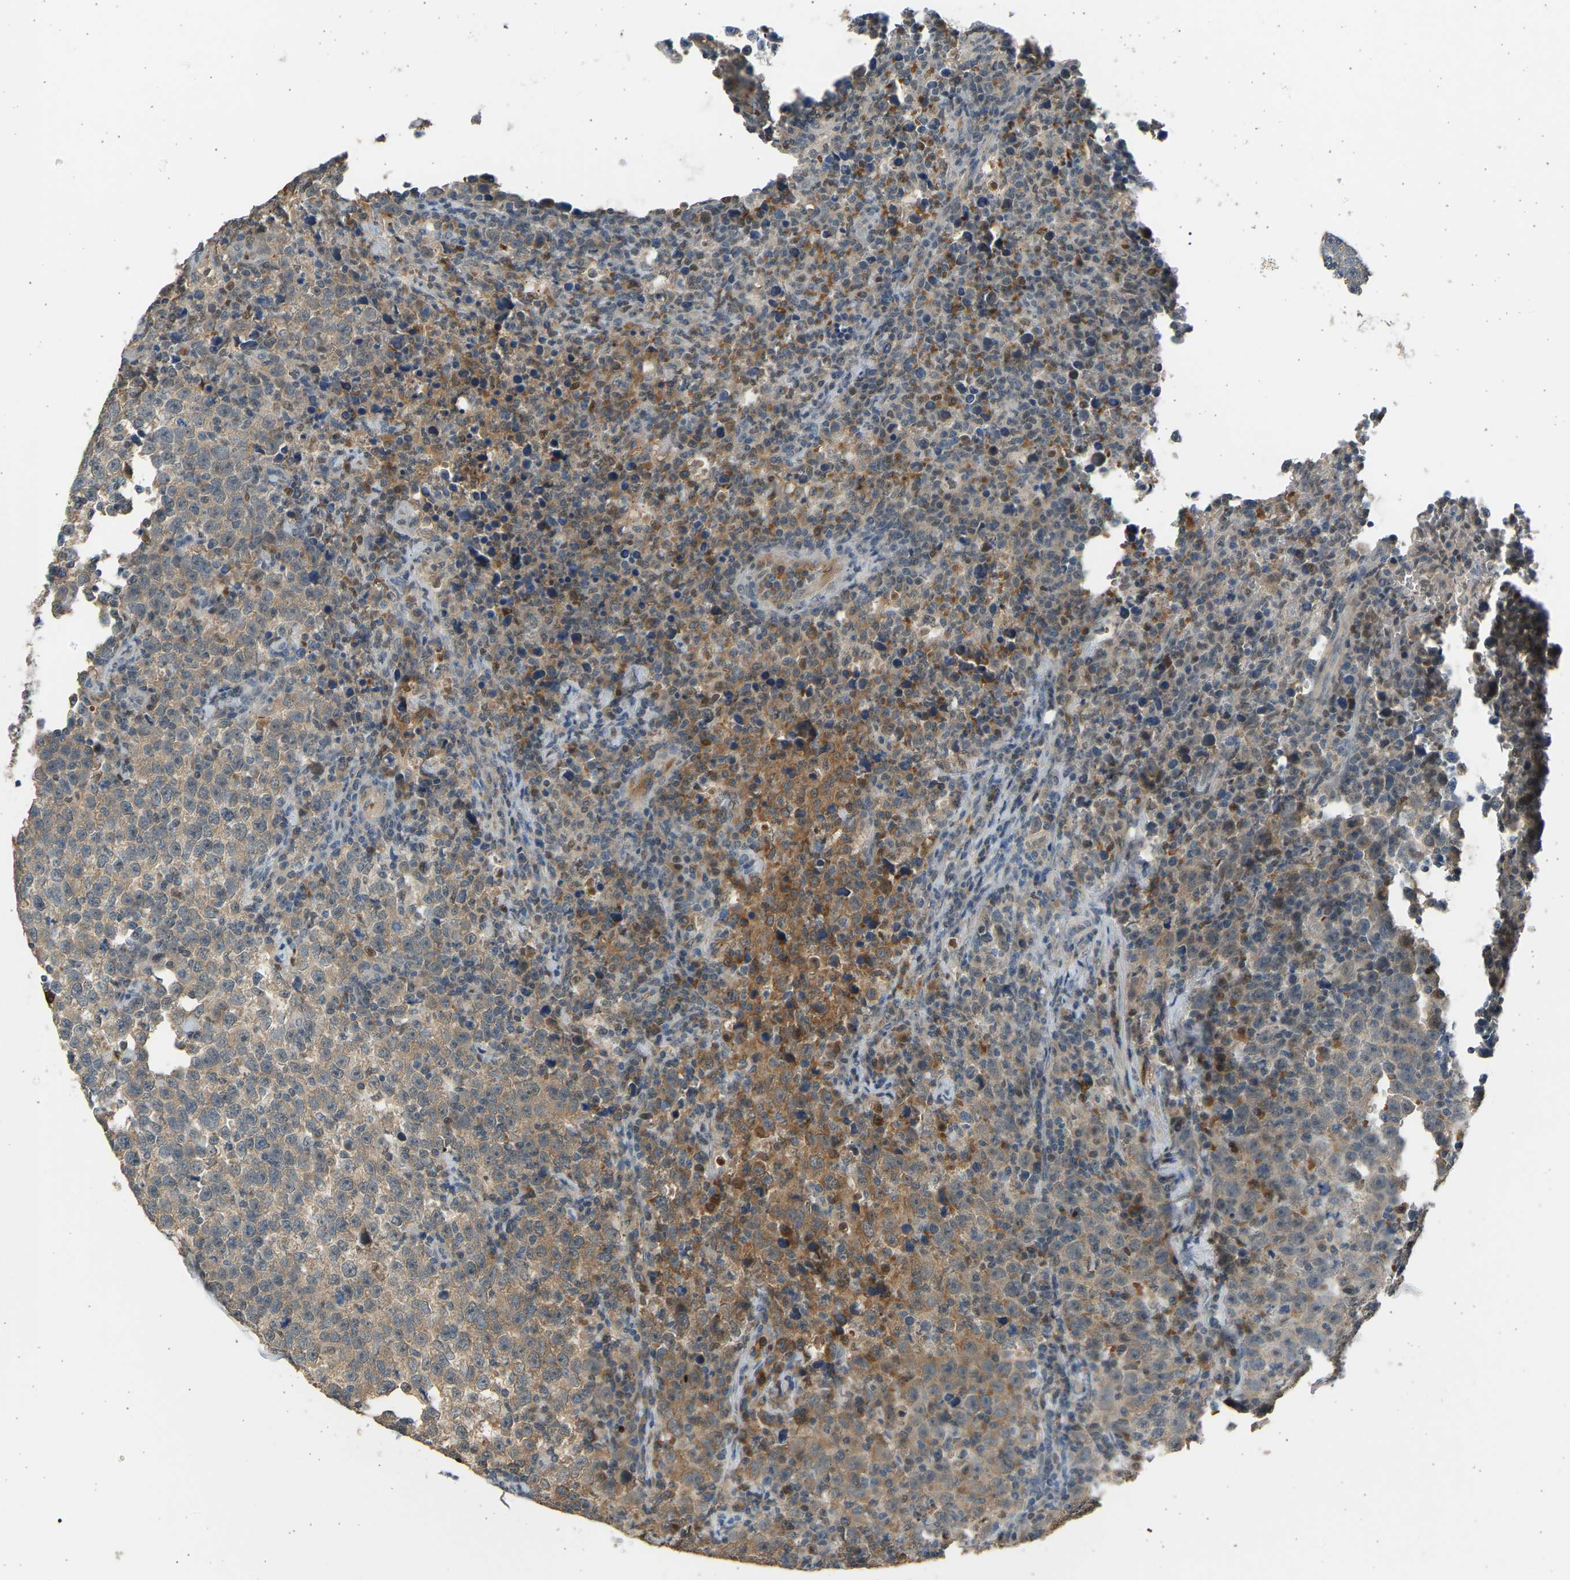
{"staining": {"intensity": "moderate", "quantity": "<25%", "location": "cytoplasmic/membranous"}, "tissue": "testis cancer", "cell_type": "Tumor cells", "image_type": "cancer", "snomed": [{"axis": "morphology", "description": "Seminoma, NOS"}, {"axis": "topography", "description": "Testis"}], "caption": "Seminoma (testis) stained for a protein exhibits moderate cytoplasmic/membranous positivity in tumor cells.", "gene": "BIRC2", "patient": {"sex": "male", "age": 43}}